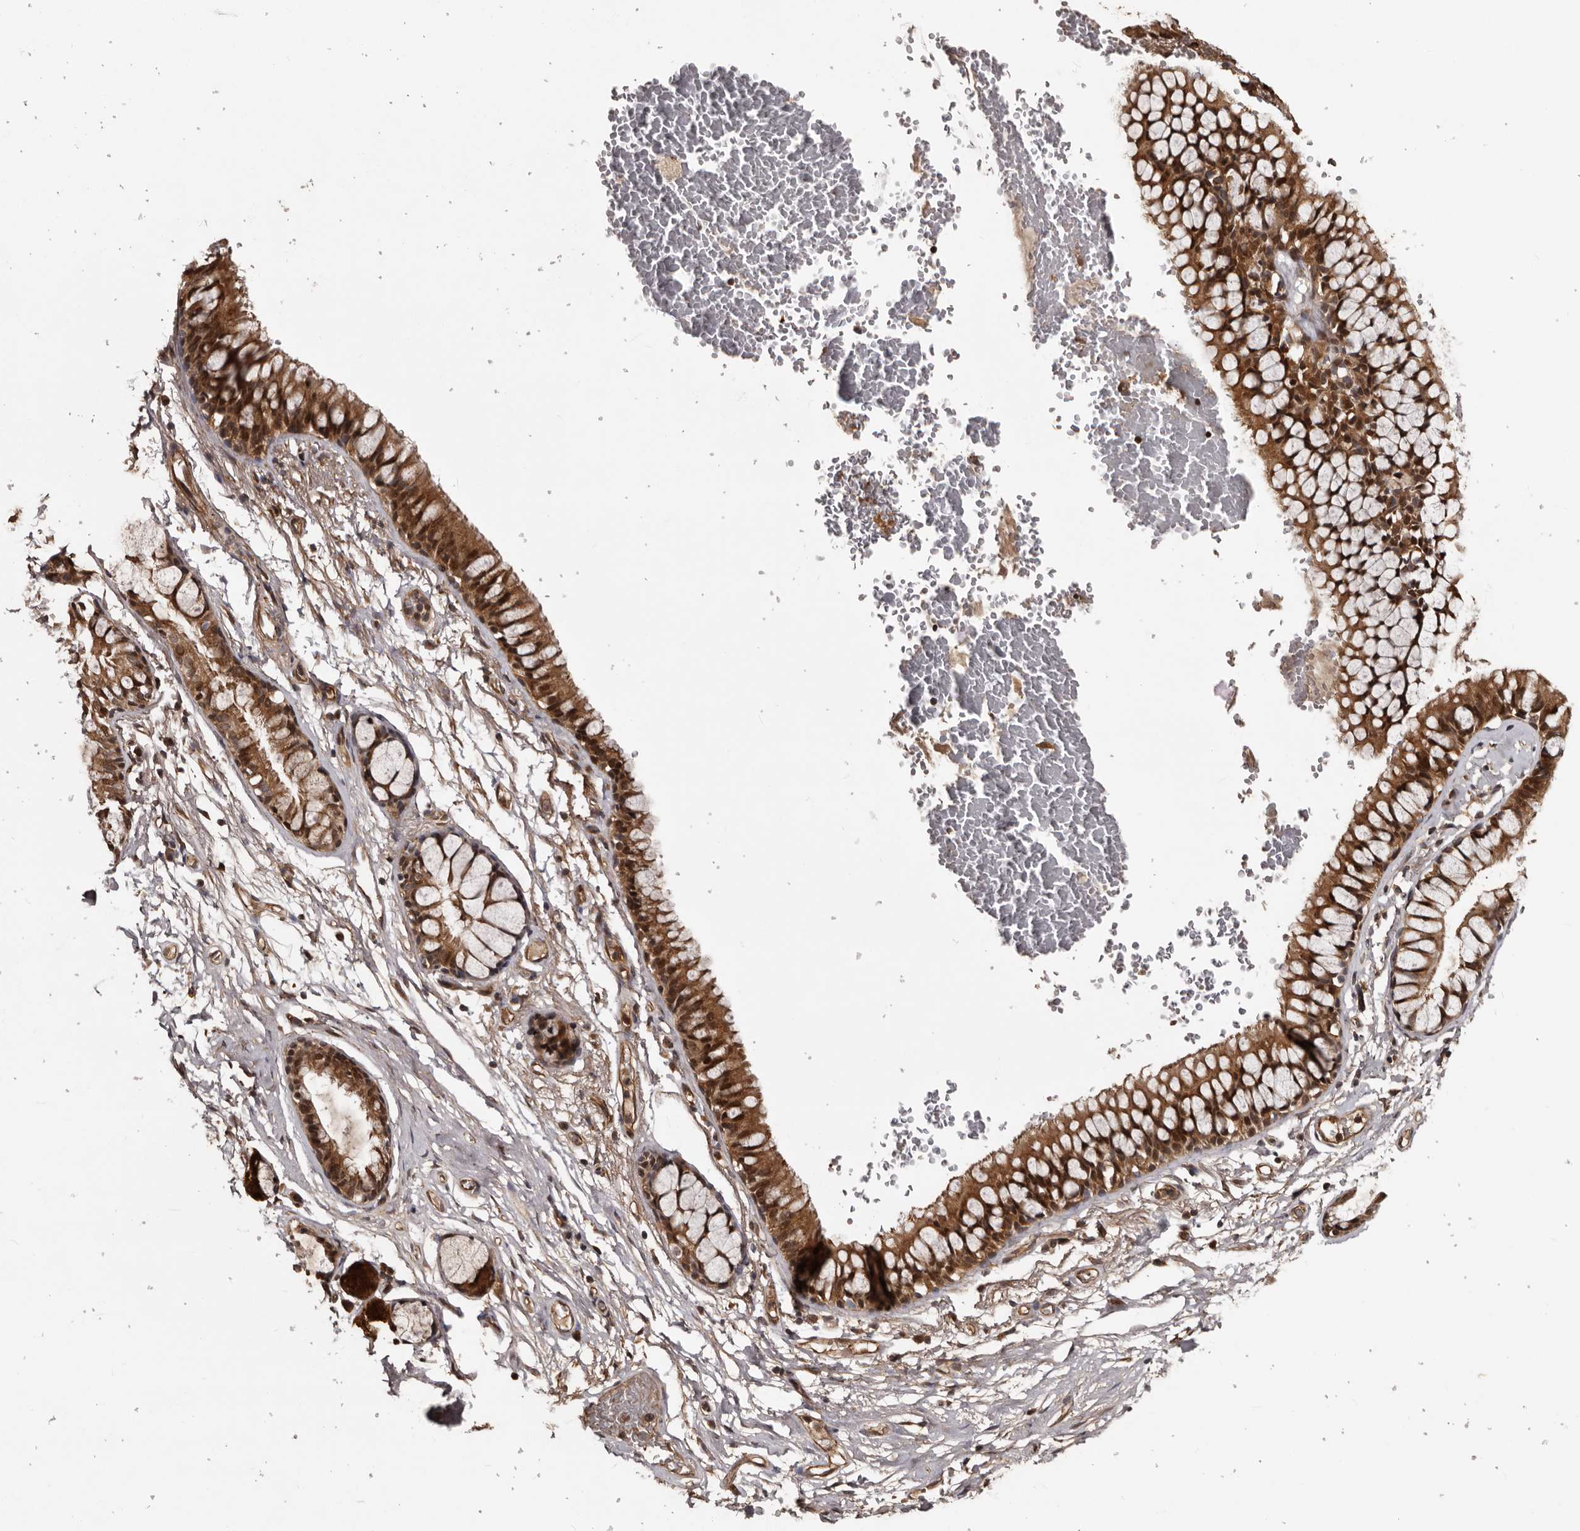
{"staining": {"intensity": "moderate", "quantity": ">75%", "location": "cytoplasmic/membranous,nuclear"}, "tissue": "adipose tissue", "cell_type": "Adipocytes", "image_type": "normal", "snomed": [{"axis": "morphology", "description": "Normal tissue, NOS"}, {"axis": "topography", "description": "Cartilage tissue"}, {"axis": "topography", "description": "Bronchus"}], "caption": "This micrograph demonstrates immunohistochemistry staining of benign adipose tissue, with medium moderate cytoplasmic/membranous,nuclear staining in about >75% of adipocytes.", "gene": "SERTAD4", "patient": {"sex": "female", "age": 73}}